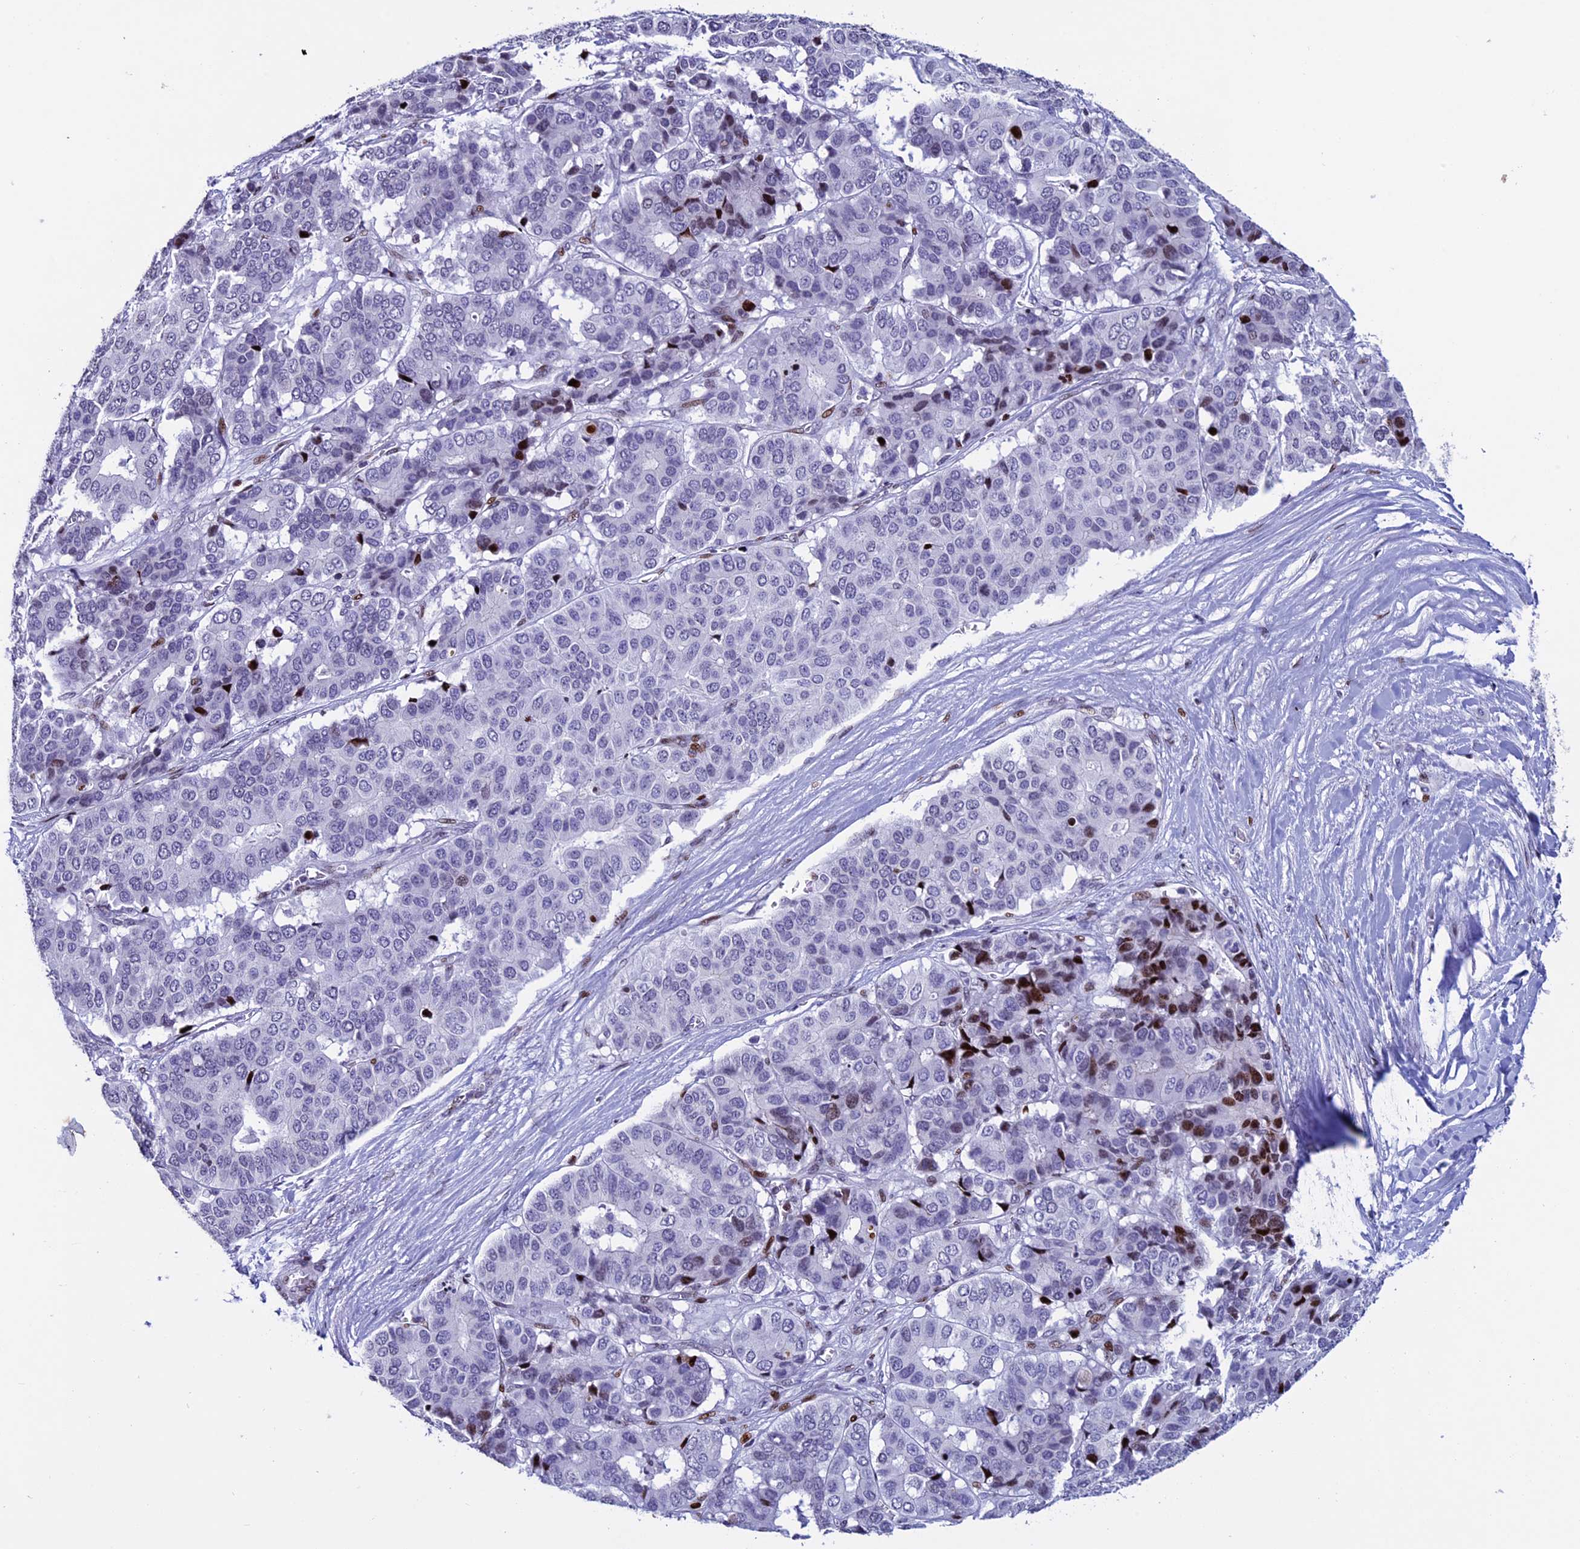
{"staining": {"intensity": "strong", "quantity": "<25%", "location": "nuclear"}, "tissue": "pancreatic cancer", "cell_type": "Tumor cells", "image_type": "cancer", "snomed": [{"axis": "morphology", "description": "Adenocarcinoma, NOS"}, {"axis": "topography", "description": "Pancreas"}], "caption": "Approximately <25% of tumor cells in human pancreatic cancer show strong nuclear protein positivity as visualized by brown immunohistochemical staining.", "gene": "BTBD3", "patient": {"sex": "male", "age": 50}}